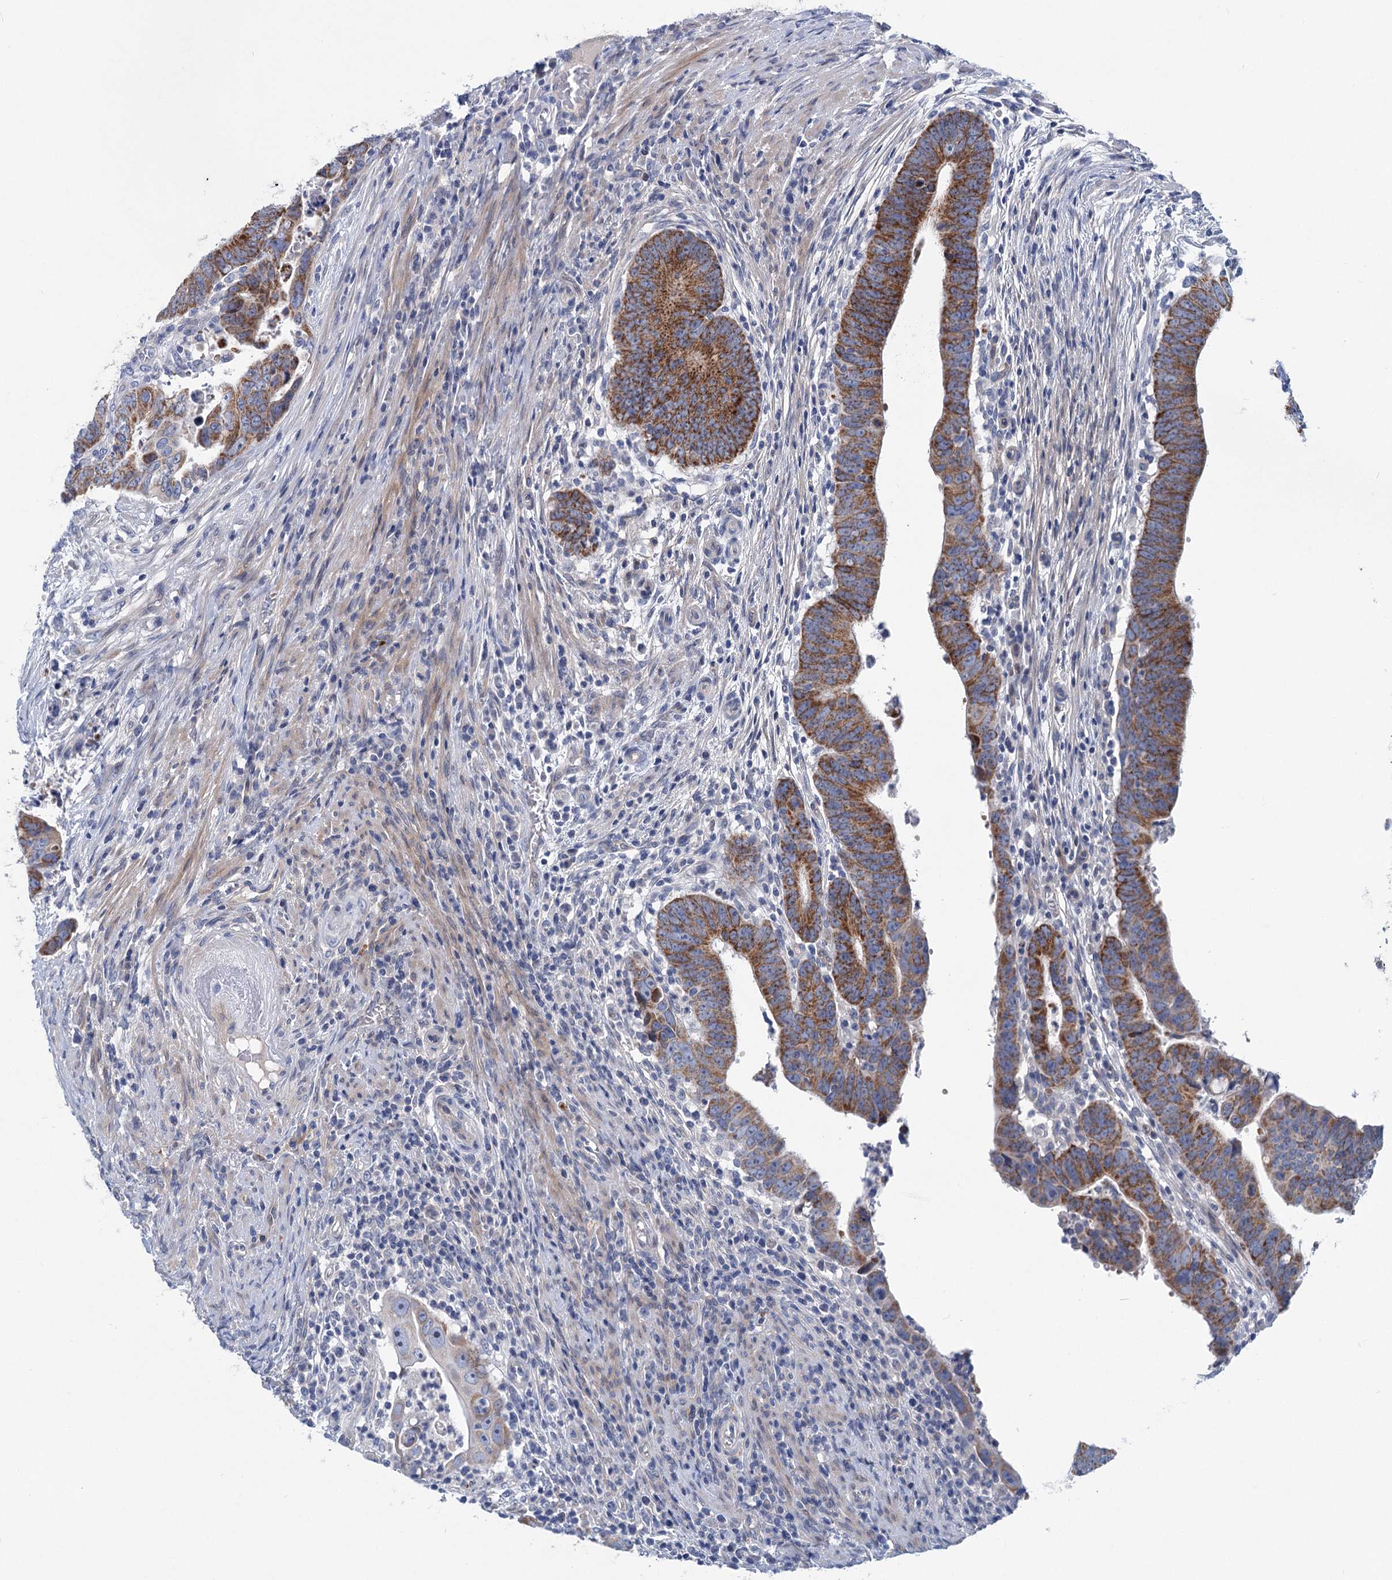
{"staining": {"intensity": "strong", "quantity": ">75%", "location": "cytoplasmic/membranous"}, "tissue": "colorectal cancer", "cell_type": "Tumor cells", "image_type": "cancer", "snomed": [{"axis": "morphology", "description": "Normal tissue, NOS"}, {"axis": "morphology", "description": "Adenocarcinoma, NOS"}, {"axis": "topography", "description": "Rectum"}], "caption": "Adenocarcinoma (colorectal) stained with a brown dye displays strong cytoplasmic/membranous positive expression in about >75% of tumor cells.", "gene": "CHDH", "patient": {"sex": "female", "age": 65}}